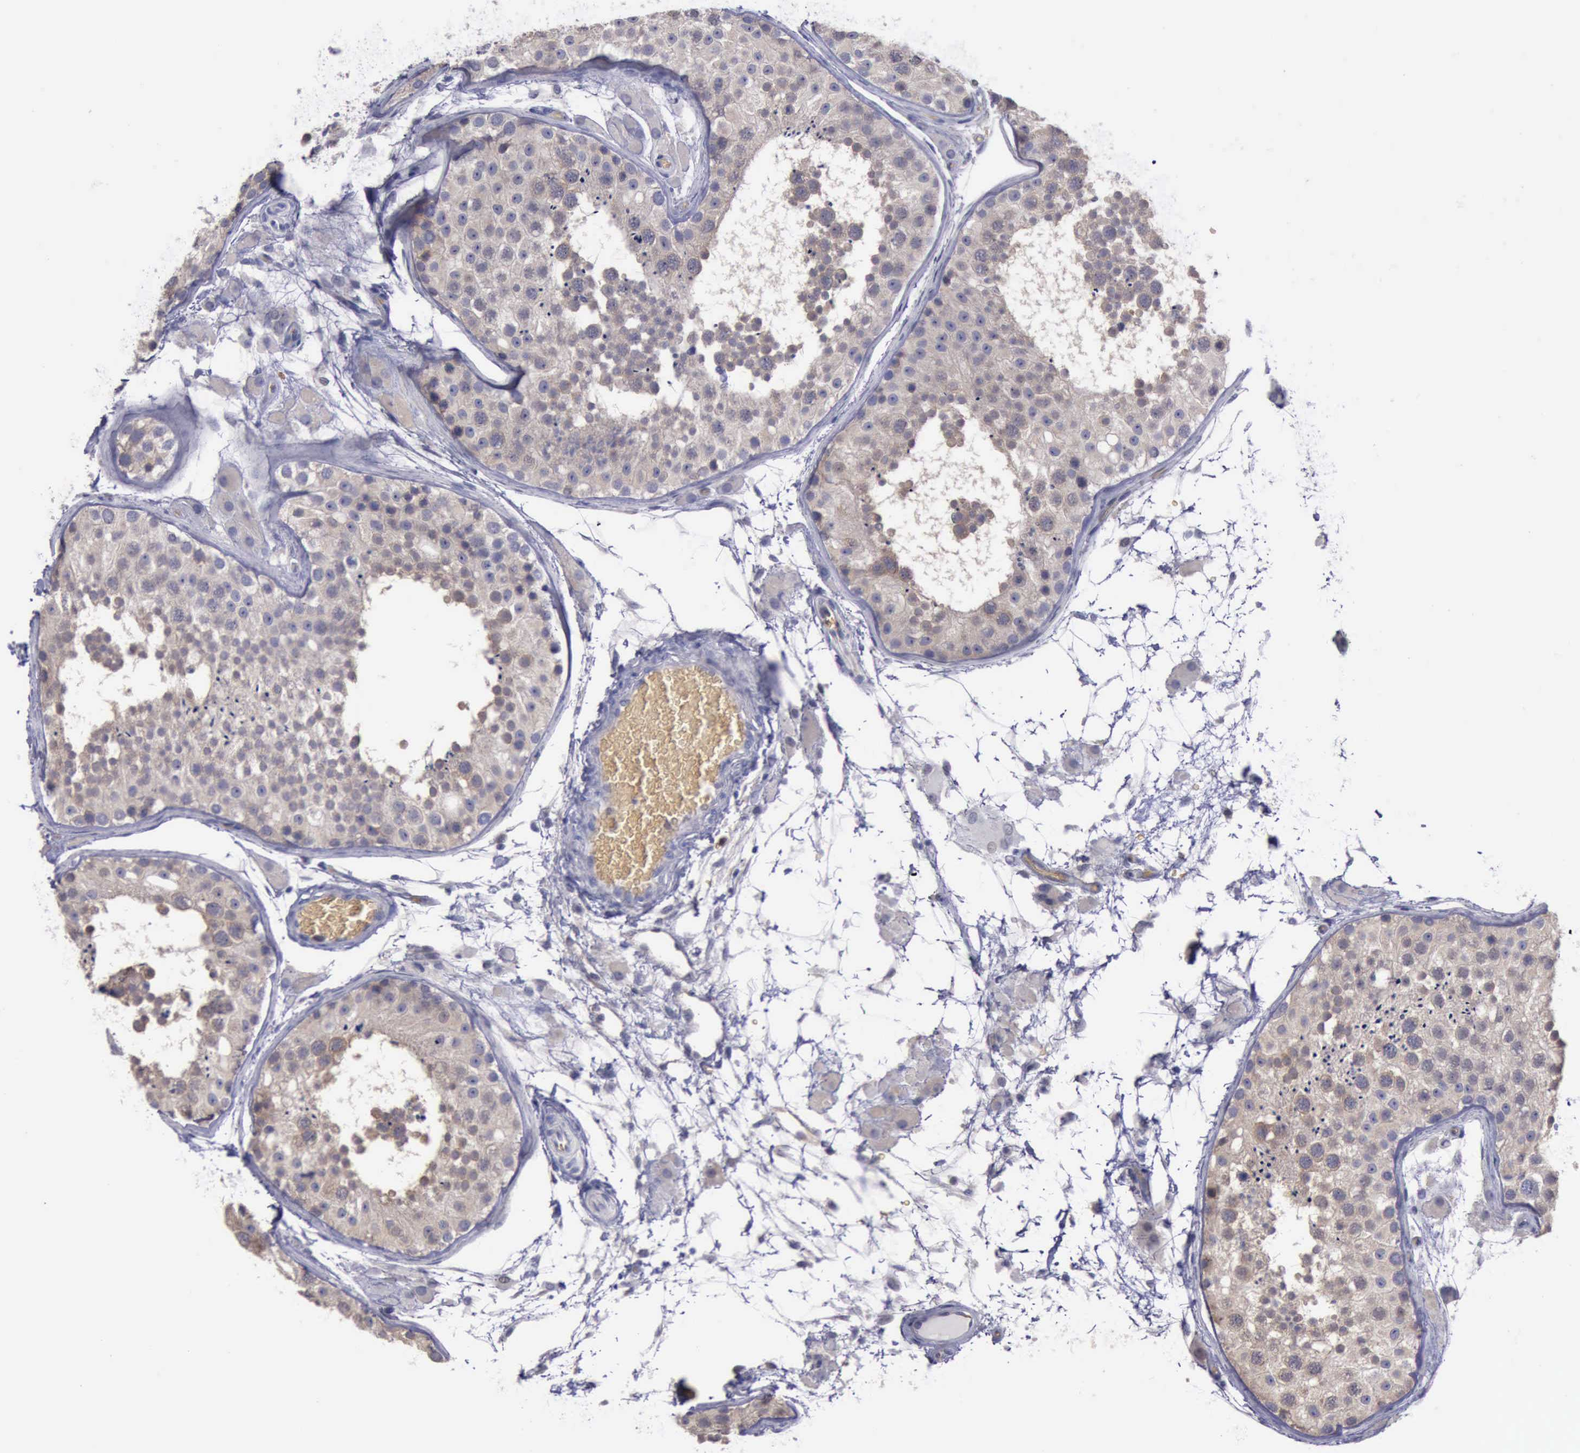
{"staining": {"intensity": "weak", "quantity": ">75%", "location": "cytoplasmic/membranous"}, "tissue": "testis", "cell_type": "Cells in seminiferous ducts", "image_type": "normal", "snomed": [{"axis": "morphology", "description": "Normal tissue, NOS"}, {"axis": "topography", "description": "Testis"}], "caption": "This photomicrograph reveals normal testis stained with immunohistochemistry to label a protein in brown. The cytoplasmic/membranous of cells in seminiferous ducts show weak positivity for the protein. Nuclei are counter-stained blue.", "gene": "CEP128", "patient": {"sex": "male", "age": 26}}